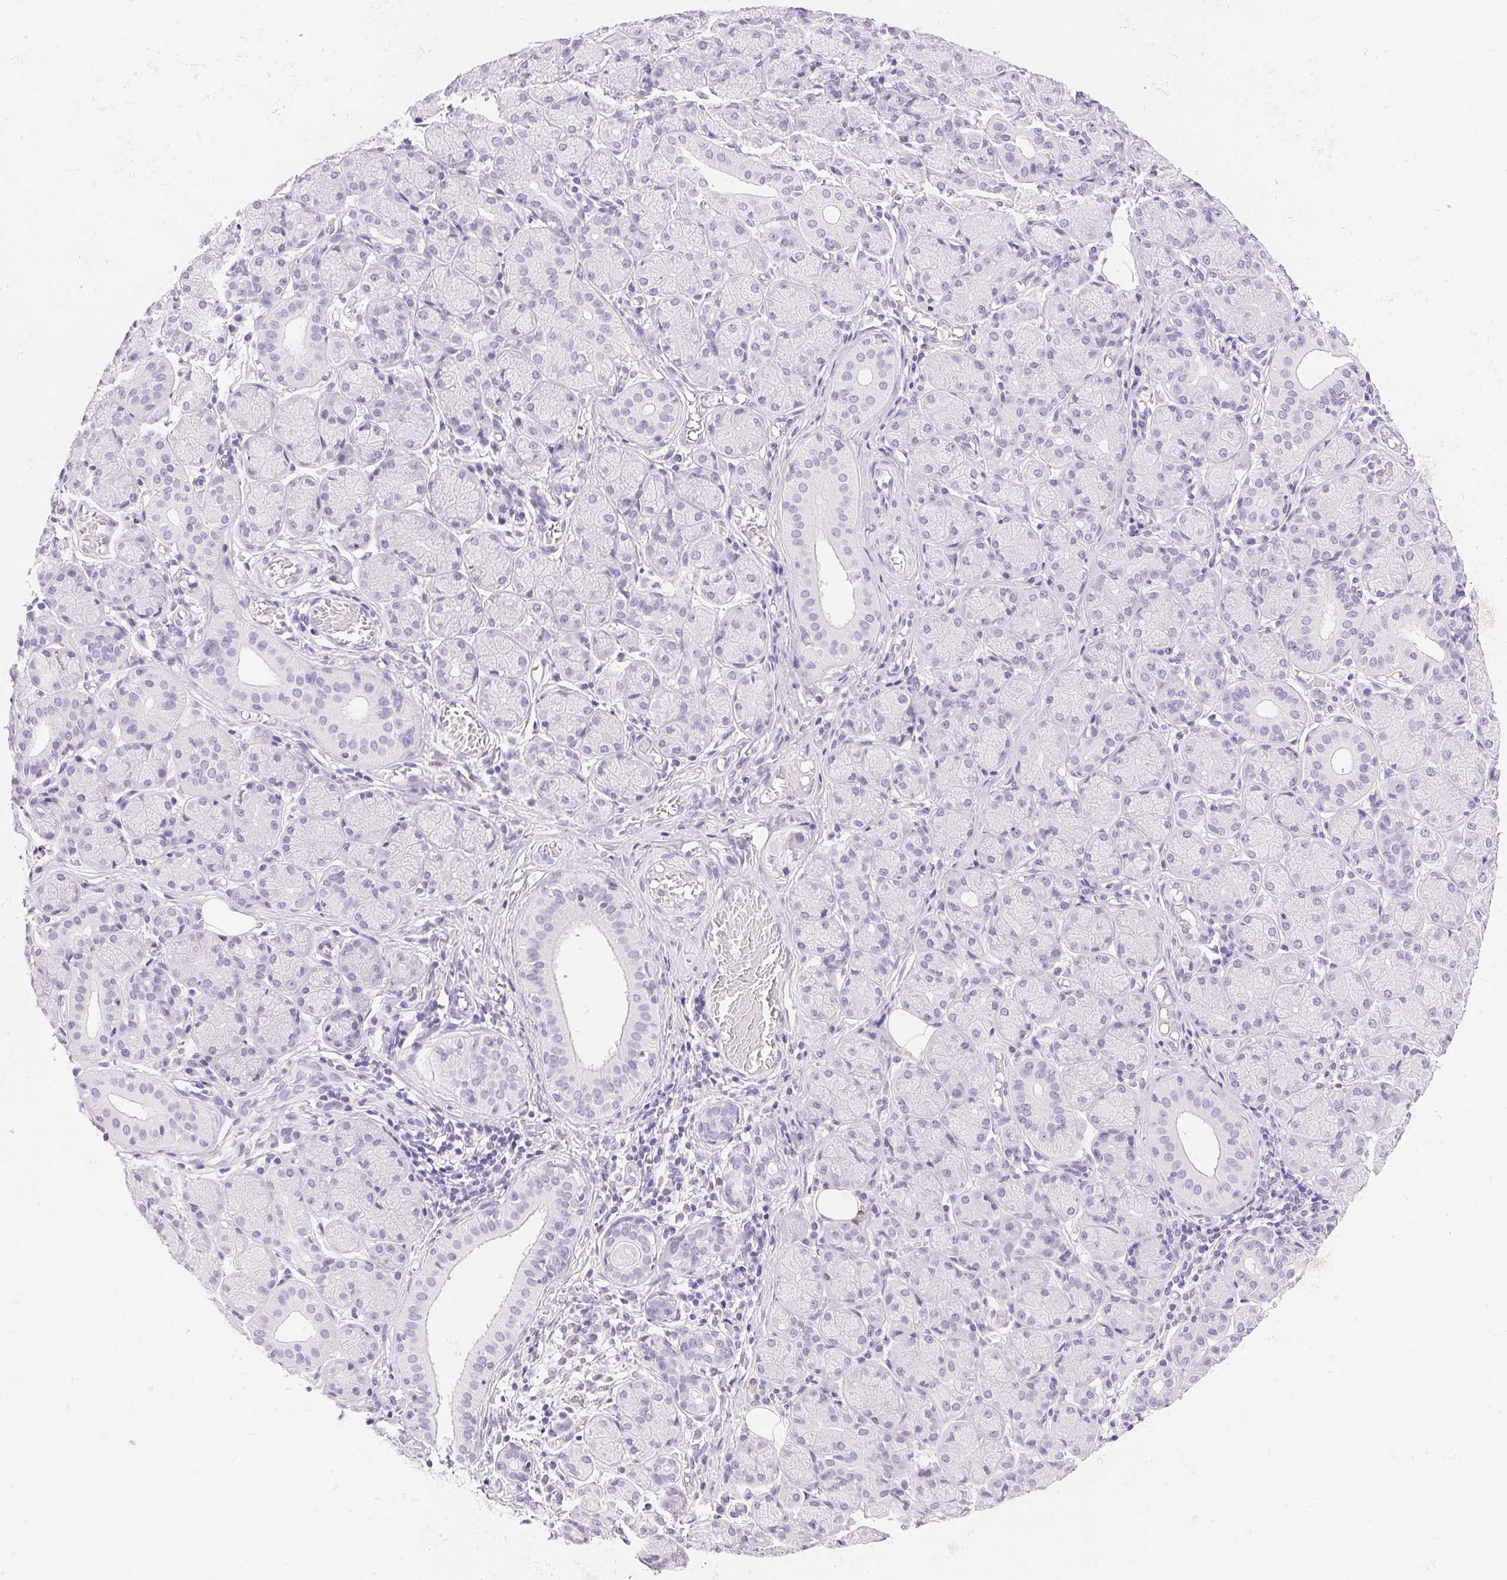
{"staining": {"intensity": "negative", "quantity": "none", "location": "none"}, "tissue": "salivary gland", "cell_type": "Glandular cells", "image_type": "normal", "snomed": [{"axis": "morphology", "description": "Normal tissue, NOS"}, {"axis": "topography", "description": "Salivary gland"}, {"axis": "topography", "description": "Peripheral nerve tissue"}], "caption": "Human salivary gland stained for a protein using IHC demonstrates no staining in glandular cells.", "gene": "ASGR2", "patient": {"sex": "female", "age": 24}}